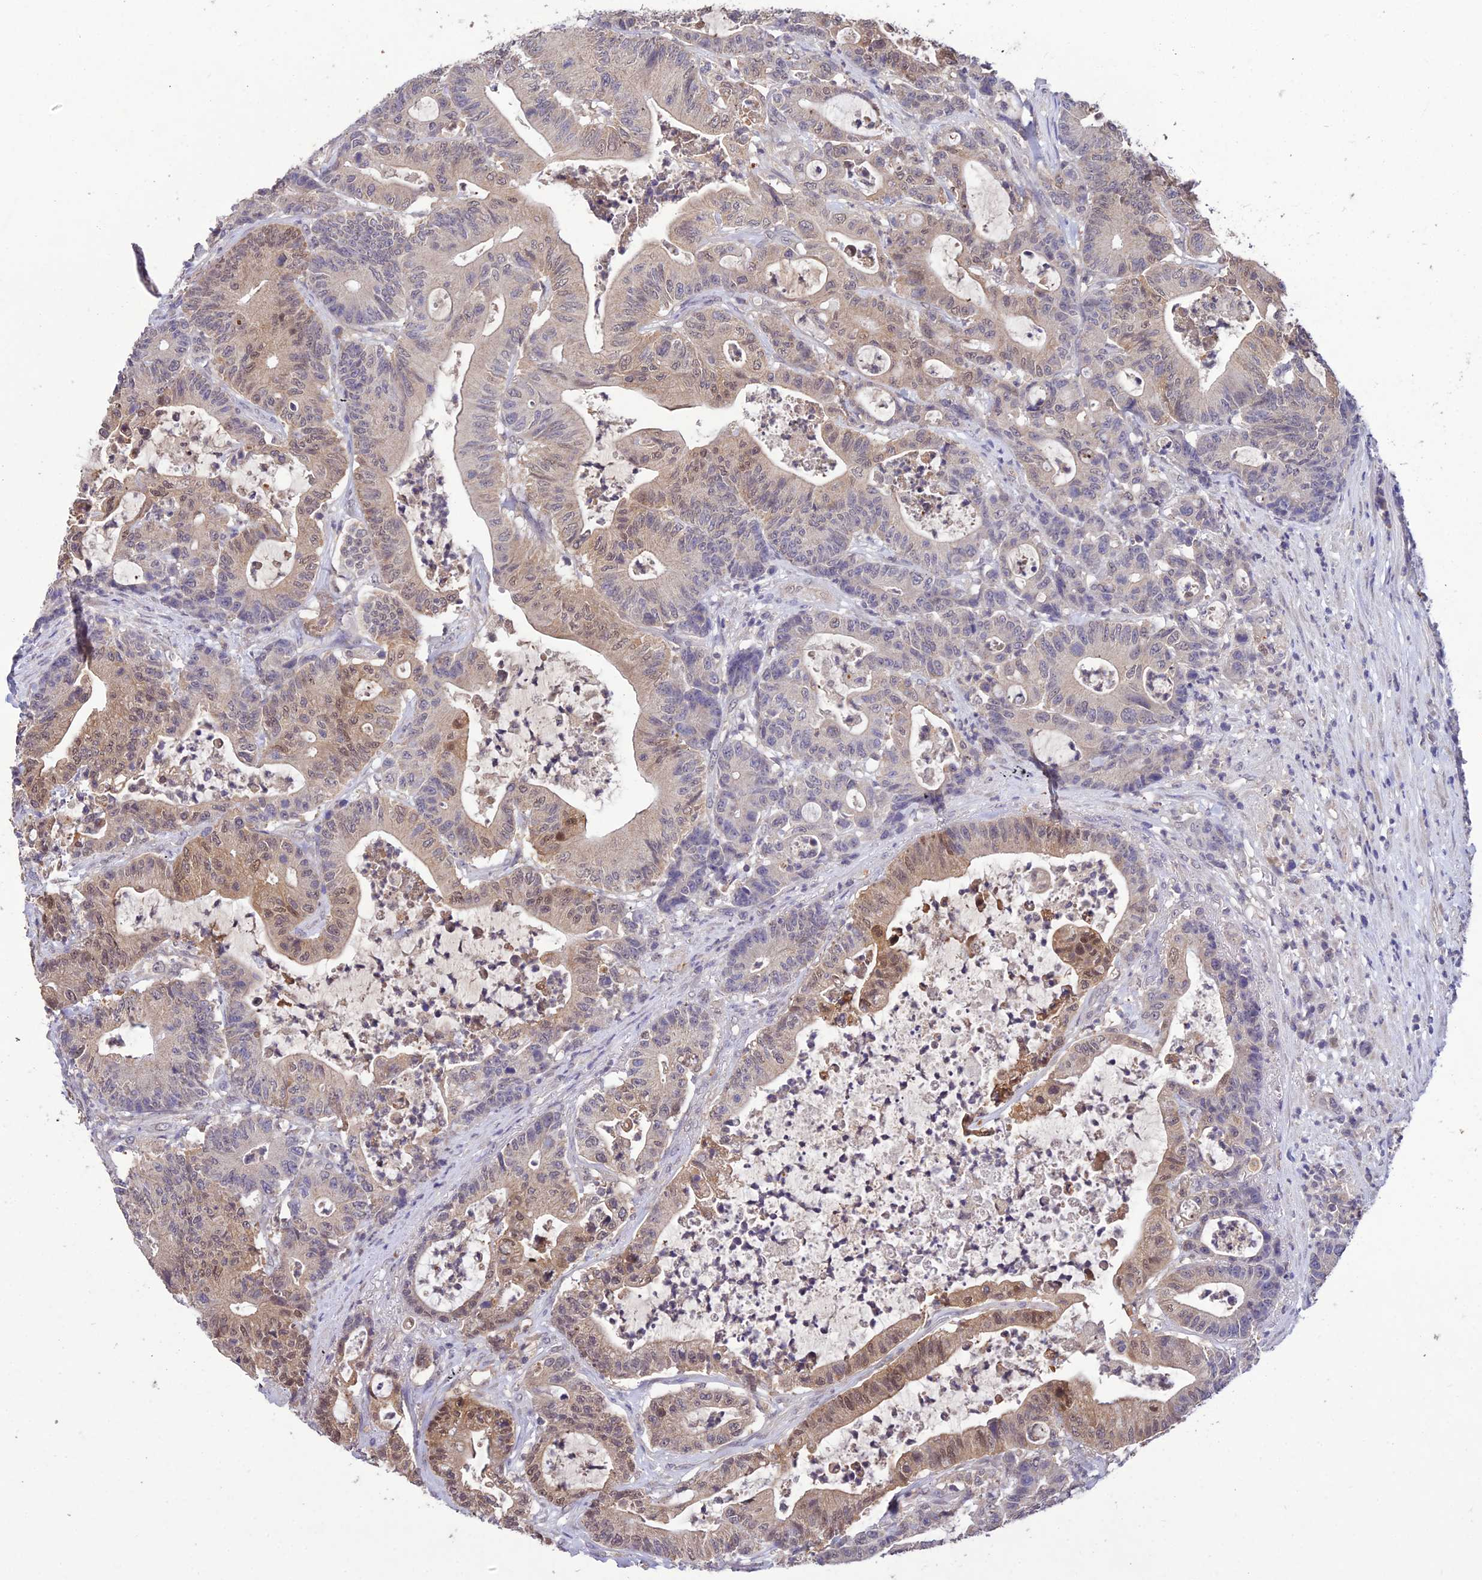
{"staining": {"intensity": "moderate", "quantity": "25%-75%", "location": "cytoplasmic/membranous,nuclear"}, "tissue": "colorectal cancer", "cell_type": "Tumor cells", "image_type": "cancer", "snomed": [{"axis": "morphology", "description": "Adenocarcinoma, NOS"}, {"axis": "topography", "description": "Colon"}], "caption": "Brown immunohistochemical staining in human colorectal adenocarcinoma reveals moderate cytoplasmic/membranous and nuclear staining in approximately 25%-75% of tumor cells.", "gene": "PGK1", "patient": {"sex": "female", "age": 84}}